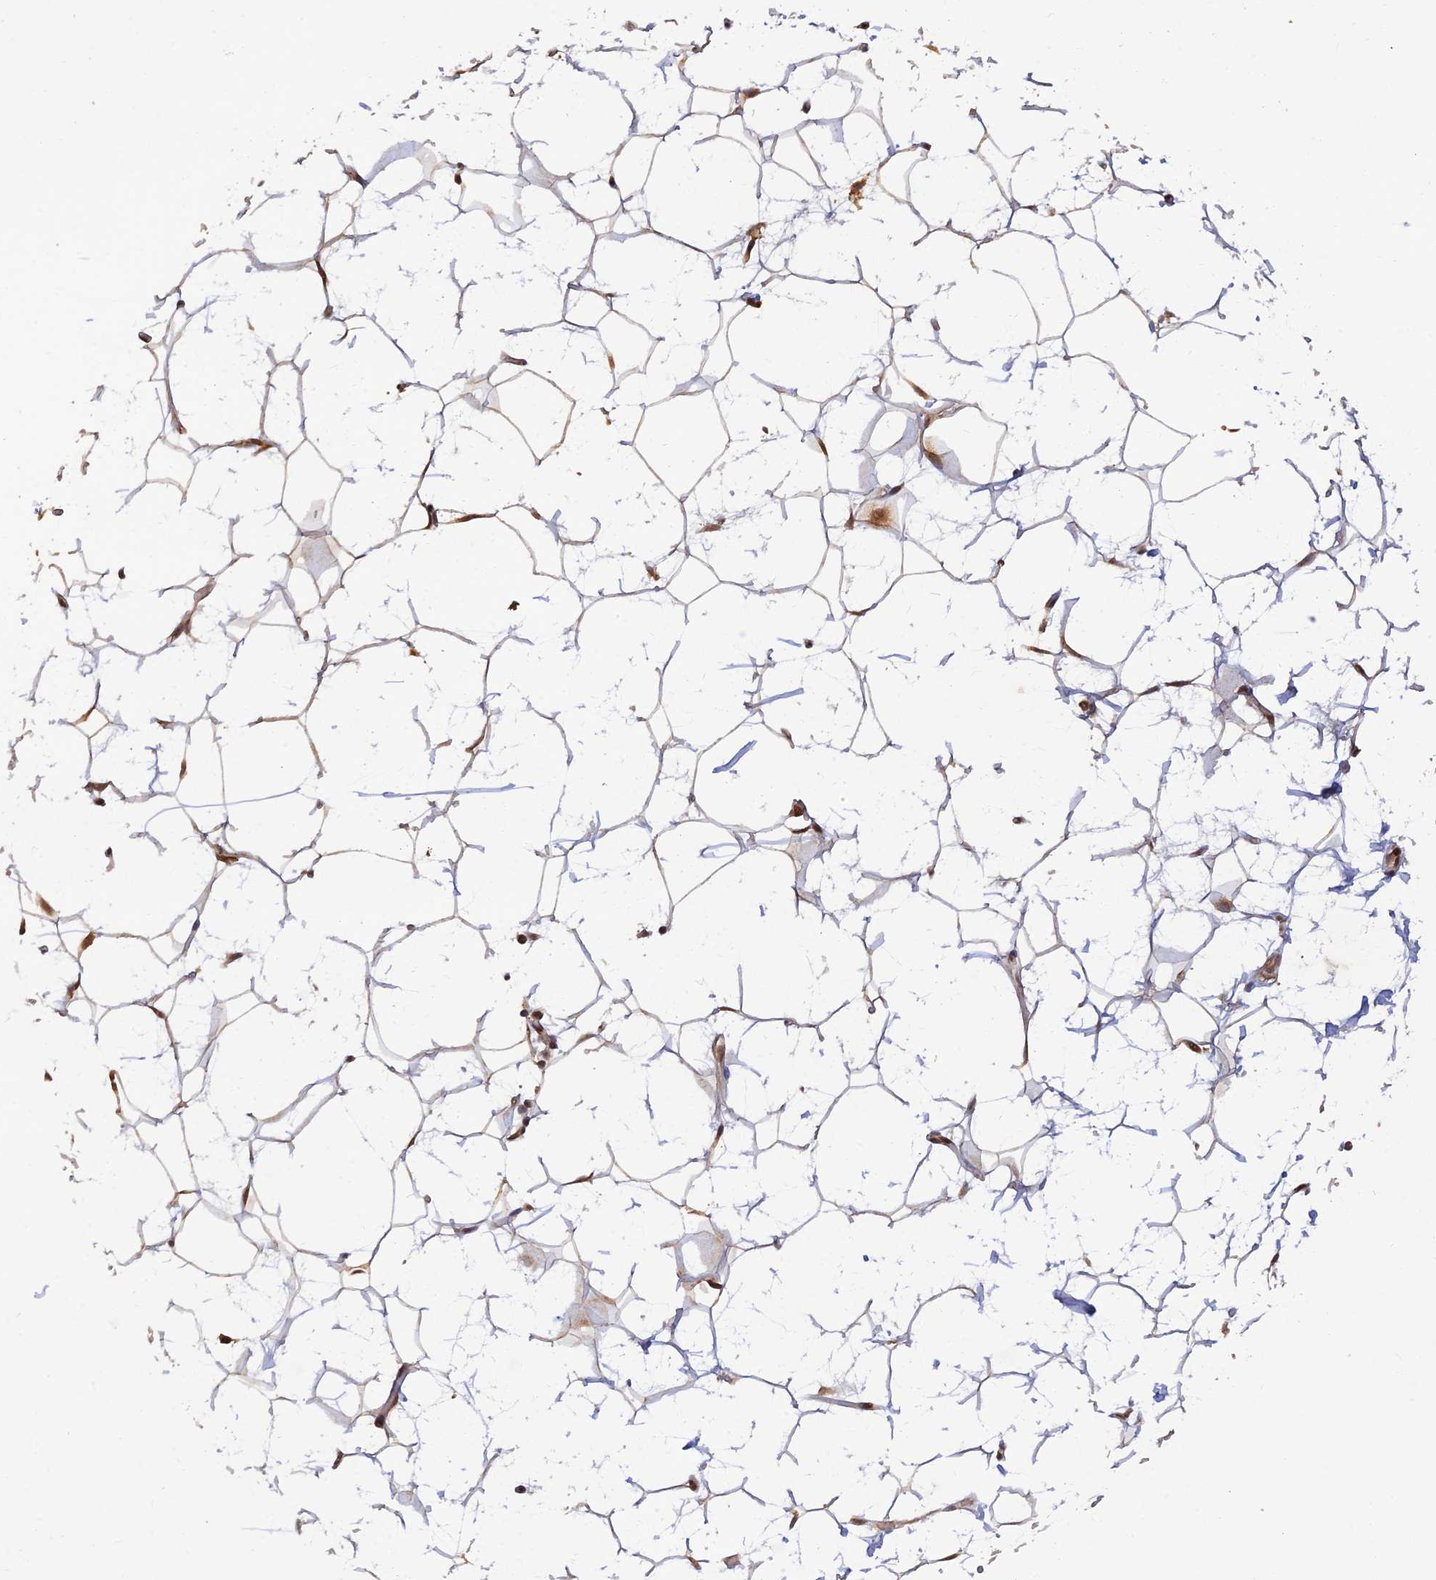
{"staining": {"intensity": "moderate", "quantity": "<25%", "location": "cytoplasmic/membranous,nuclear"}, "tissue": "adipose tissue", "cell_type": "Adipocytes", "image_type": "normal", "snomed": [{"axis": "morphology", "description": "Normal tissue, NOS"}, {"axis": "topography", "description": "Breast"}], "caption": "This is a histology image of IHC staining of benign adipose tissue, which shows moderate expression in the cytoplasmic/membranous,nuclear of adipocytes.", "gene": "ZNF565", "patient": {"sex": "female", "age": 26}}